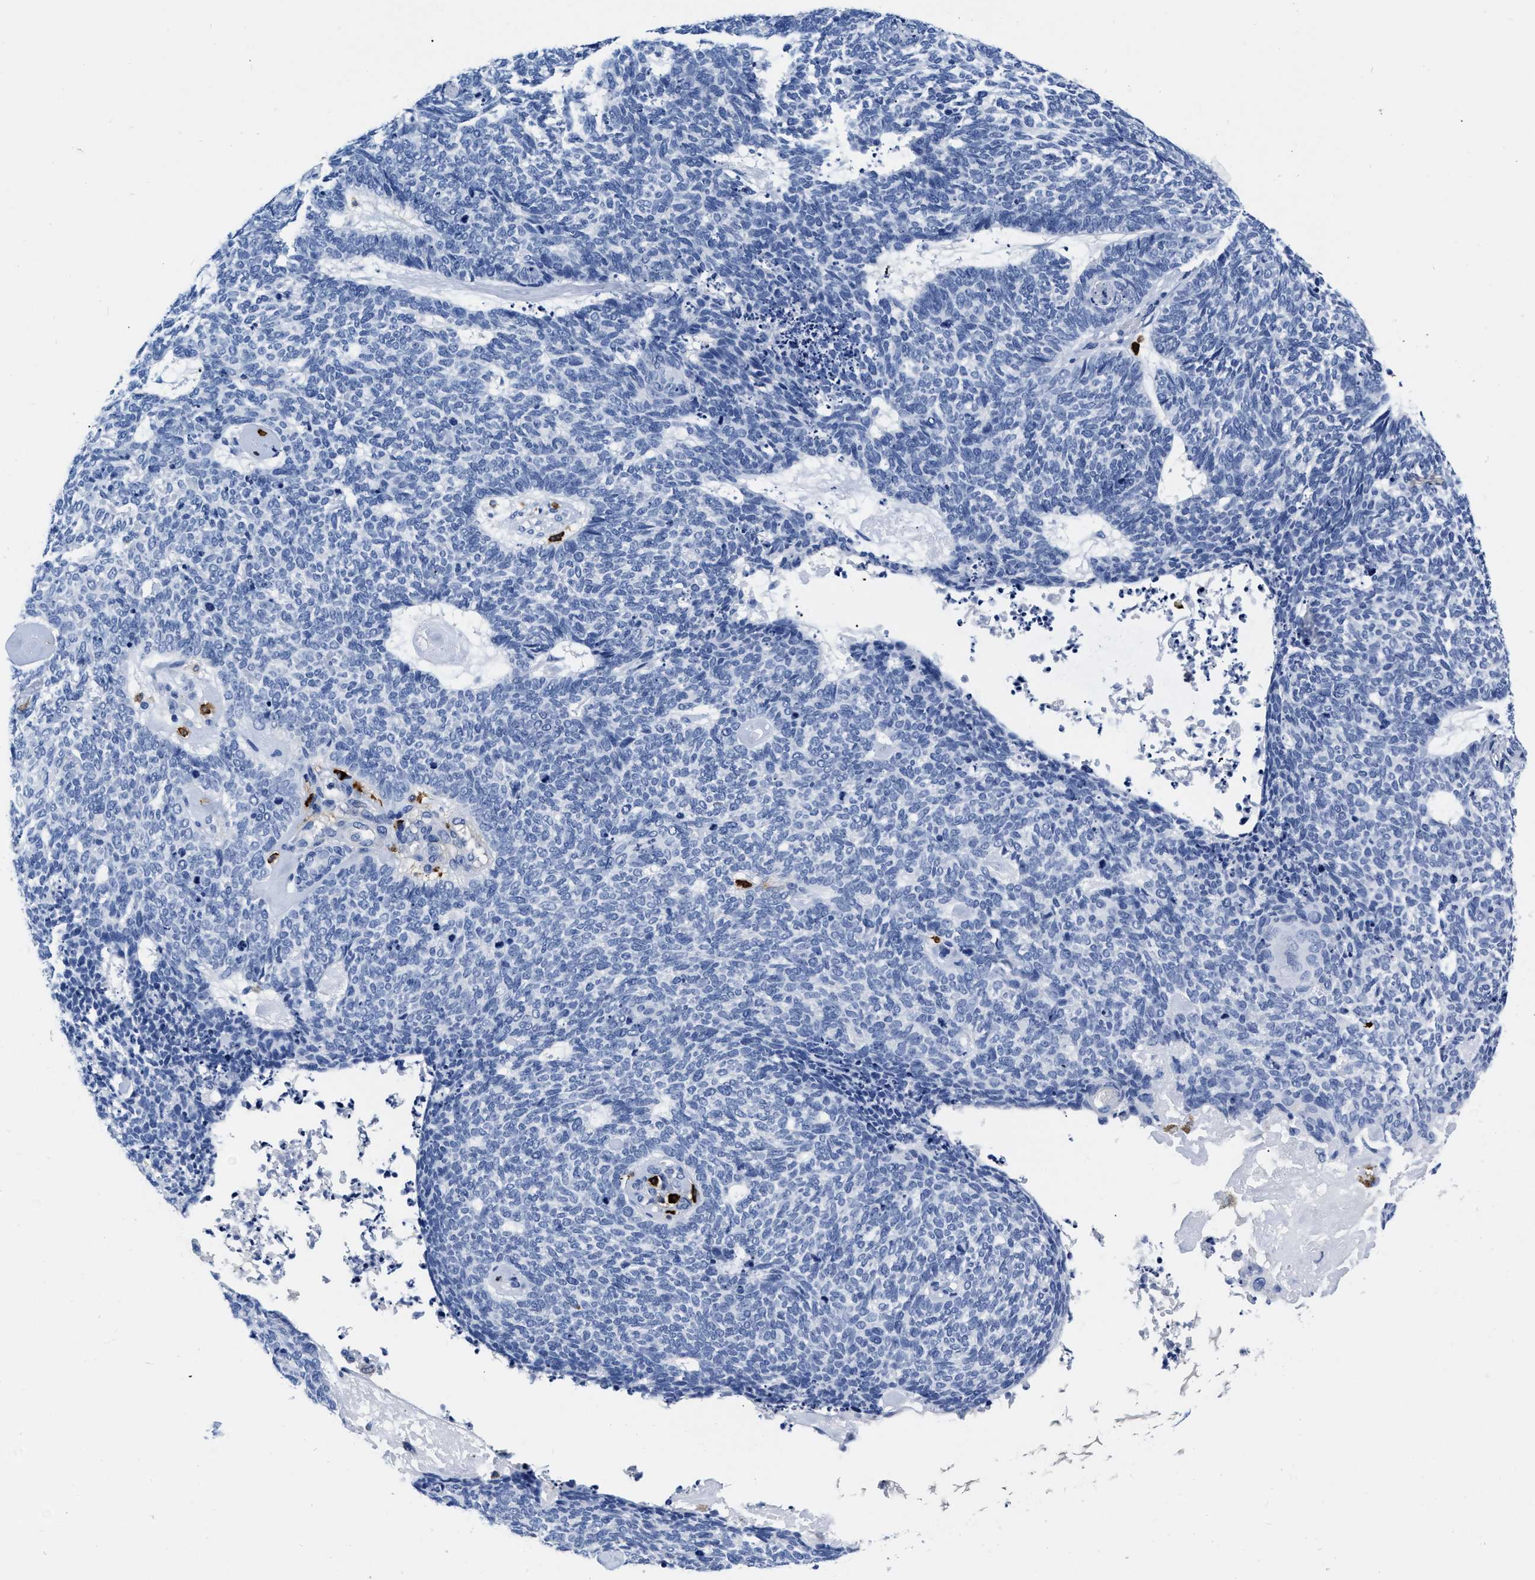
{"staining": {"intensity": "negative", "quantity": "none", "location": "none"}, "tissue": "skin cancer", "cell_type": "Tumor cells", "image_type": "cancer", "snomed": [{"axis": "morphology", "description": "Basal cell carcinoma"}, {"axis": "topography", "description": "Skin"}], "caption": "The micrograph exhibits no significant positivity in tumor cells of skin basal cell carcinoma.", "gene": "CER1", "patient": {"sex": "female", "age": 84}}